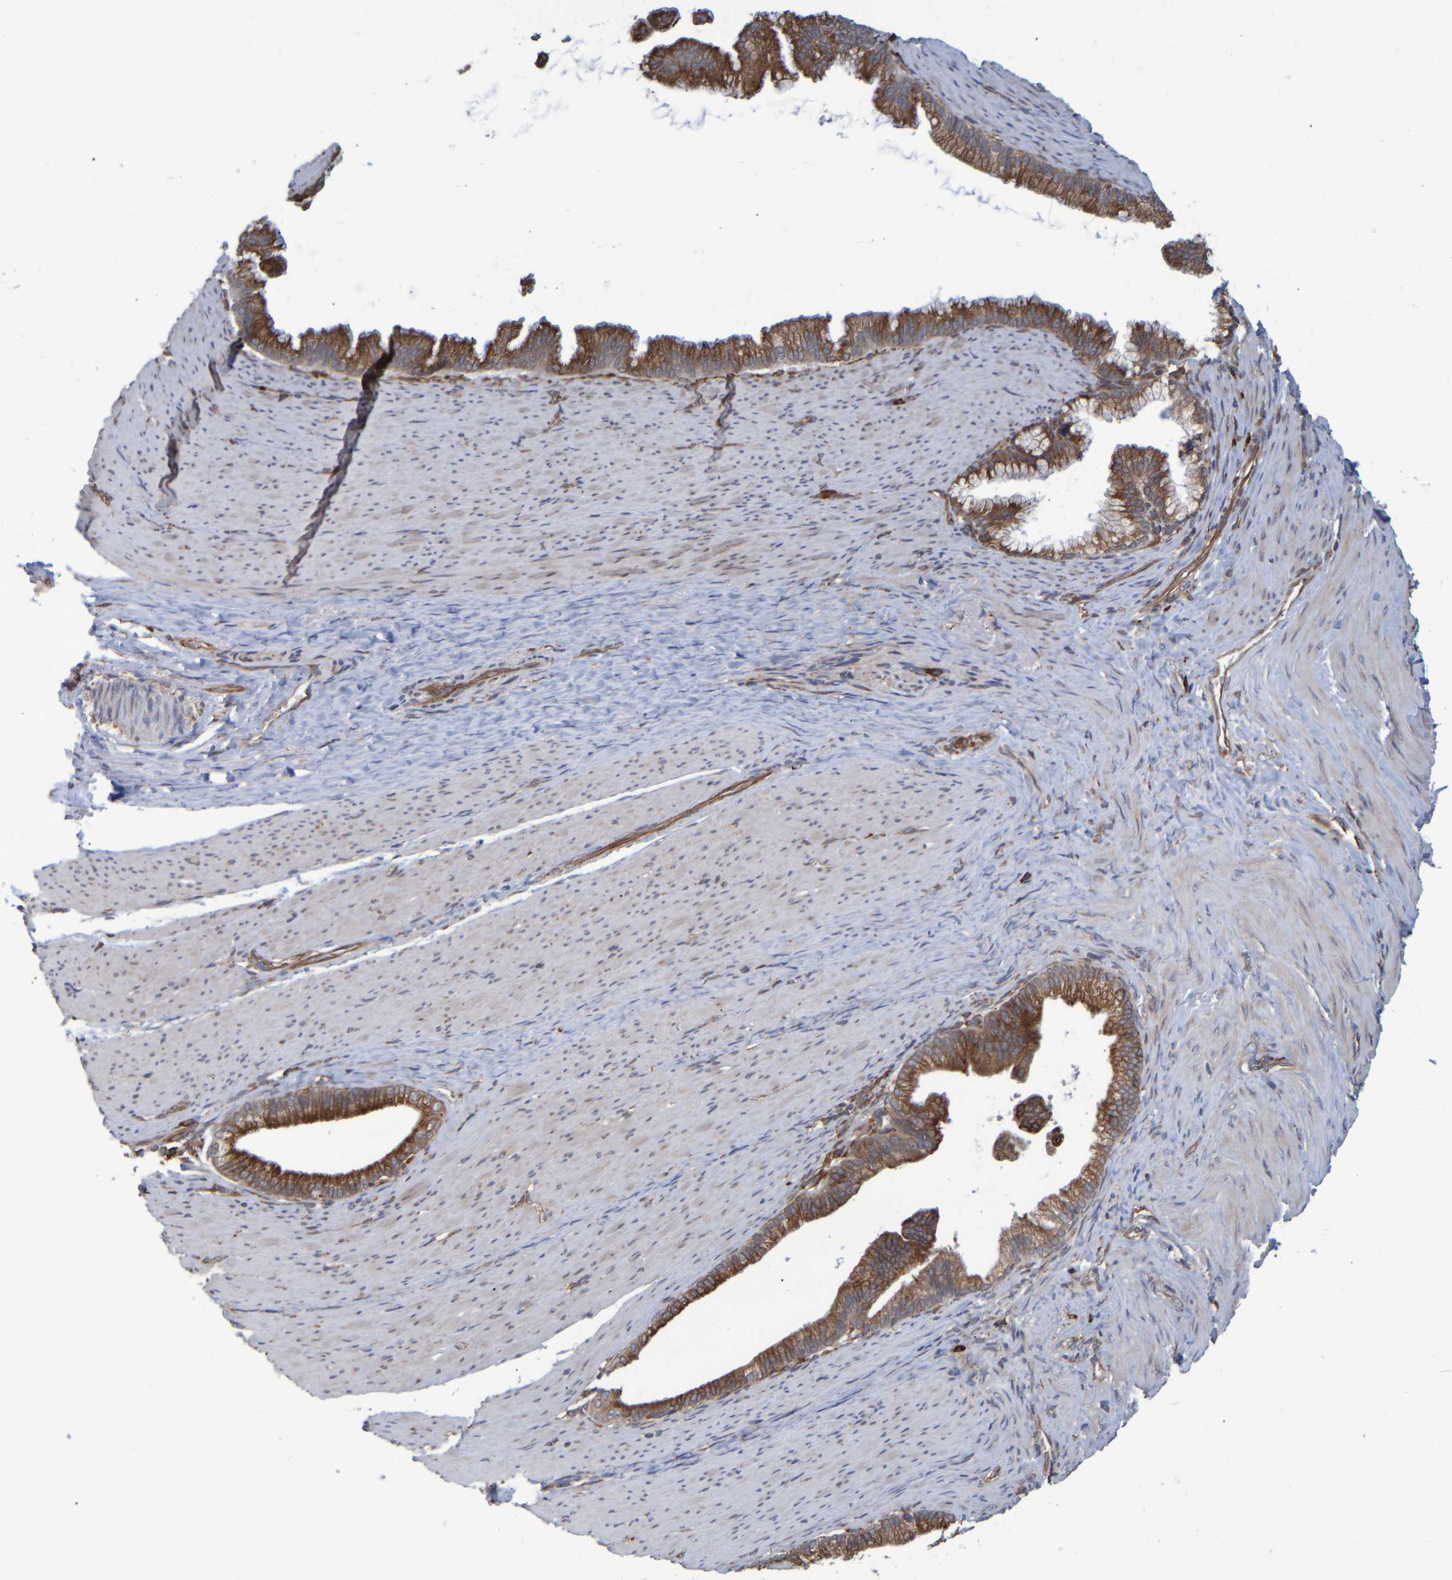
{"staining": {"intensity": "moderate", "quantity": ">75%", "location": "cytoplasmic/membranous"}, "tissue": "pancreatic cancer", "cell_type": "Tumor cells", "image_type": "cancer", "snomed": [{"axis": "morphology", "description": "Adenocarcinoma, NOS"}, {"axis": "topography", "description": "Pancreas"}], "caption": "Immunohistochemistry (IHC) (DAB) staining of human adenocarcinoma (pancreatic) shows moderate cytoplasmic/membranous protein positivity in about >75% of tumor cells.", "gene": "SPAG5", "patient": {"sex": "male", "age": 69}}